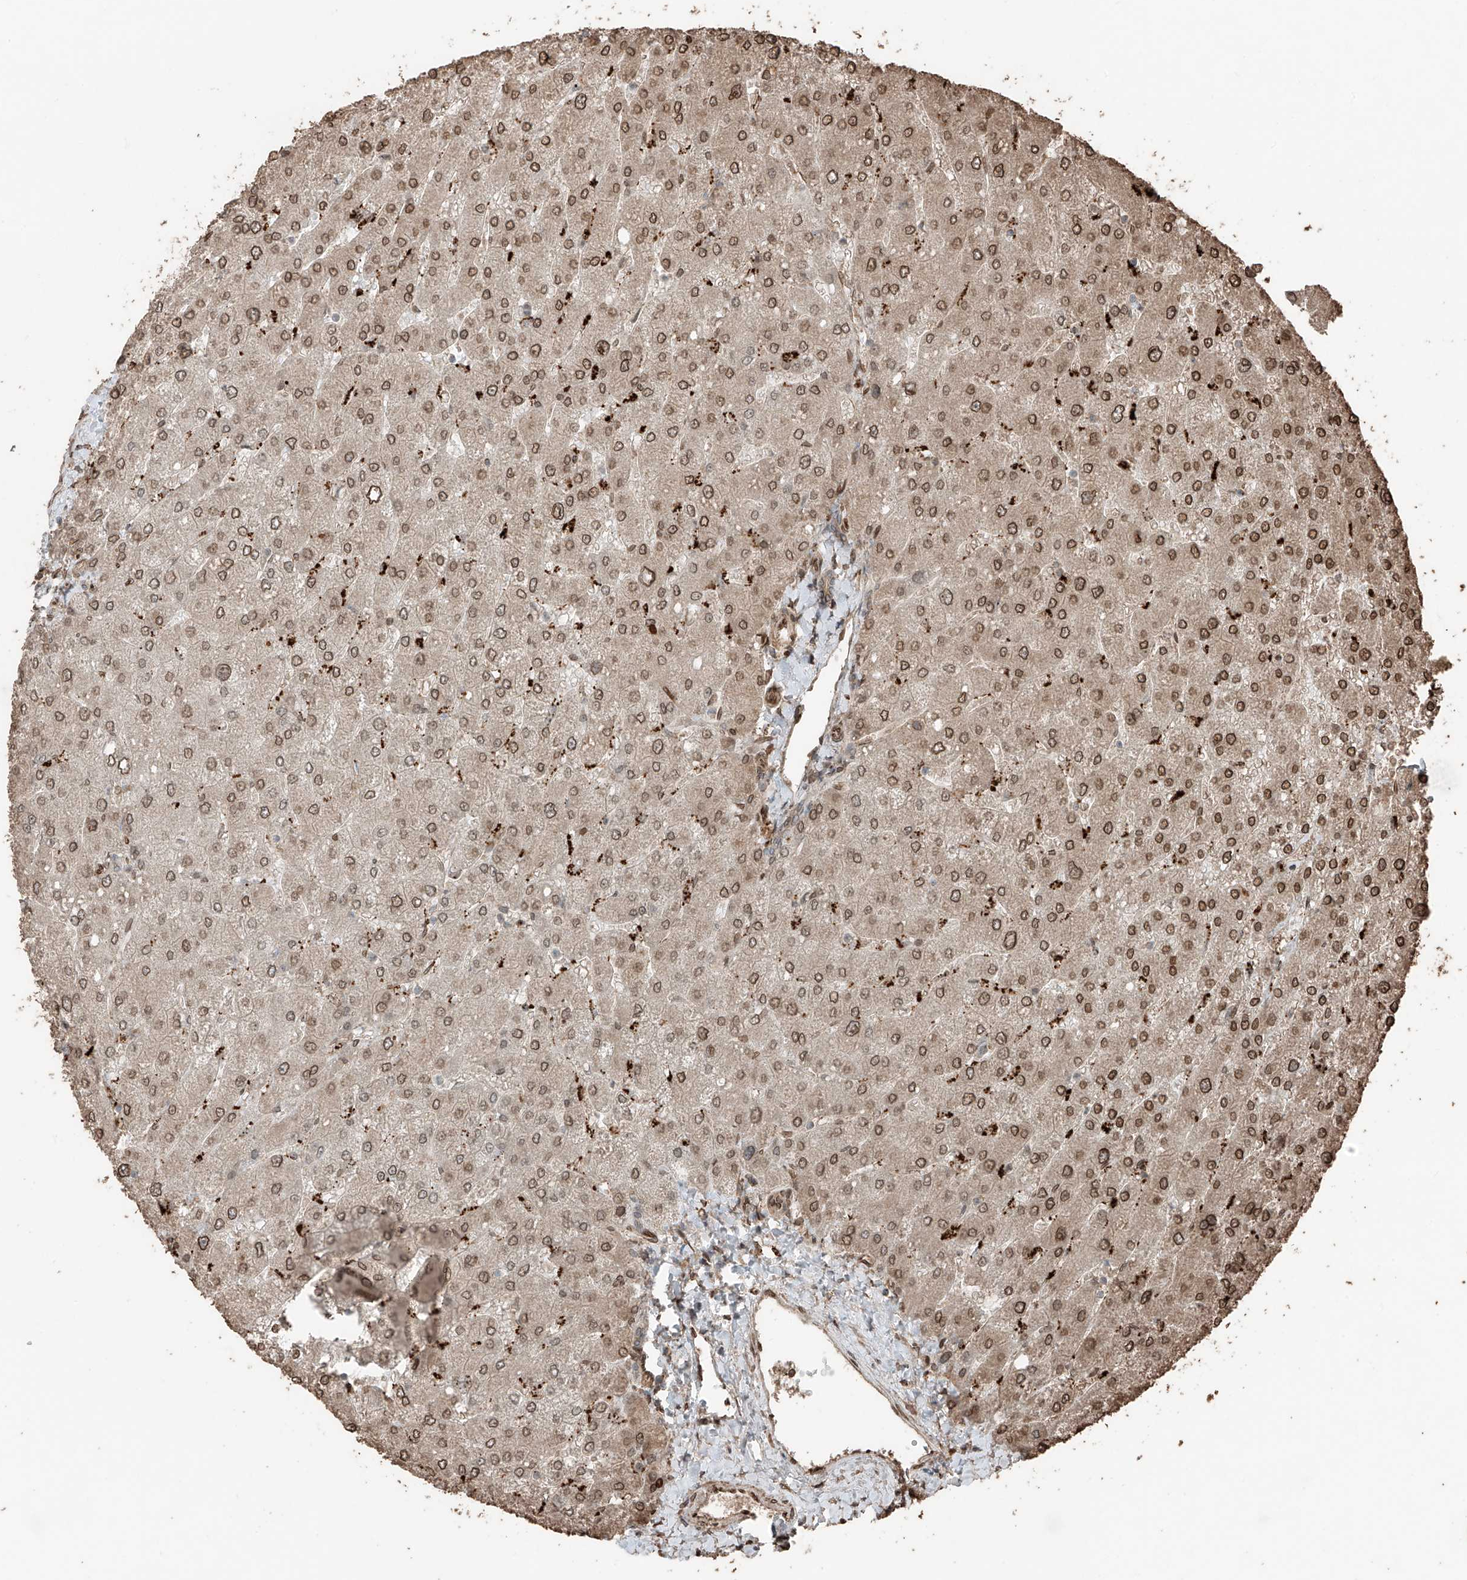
{"staining": {"intensity": "negative", "quantity": "none", "location": "none"}, "tissue": "liver", "cell_type": "Cholangiocytes", "image_type": "normal", "snomed": [{"axis": "morphology", "description": "Normal tissue, NOS"}, {"axis": "topography", "description": "Liver"}], "caption": "Histopathology image shows no protein expression in cholangiocytes of benign liver. The staining was performed using DAB (3,3'-diaminobenzidine) to visualize the protein expression in brown, while the nuclei were stained in blue with hematoxylin (Magnification: 20x).", "gene": "CEP162", "patient": {"sex": "male", "age": 55}}